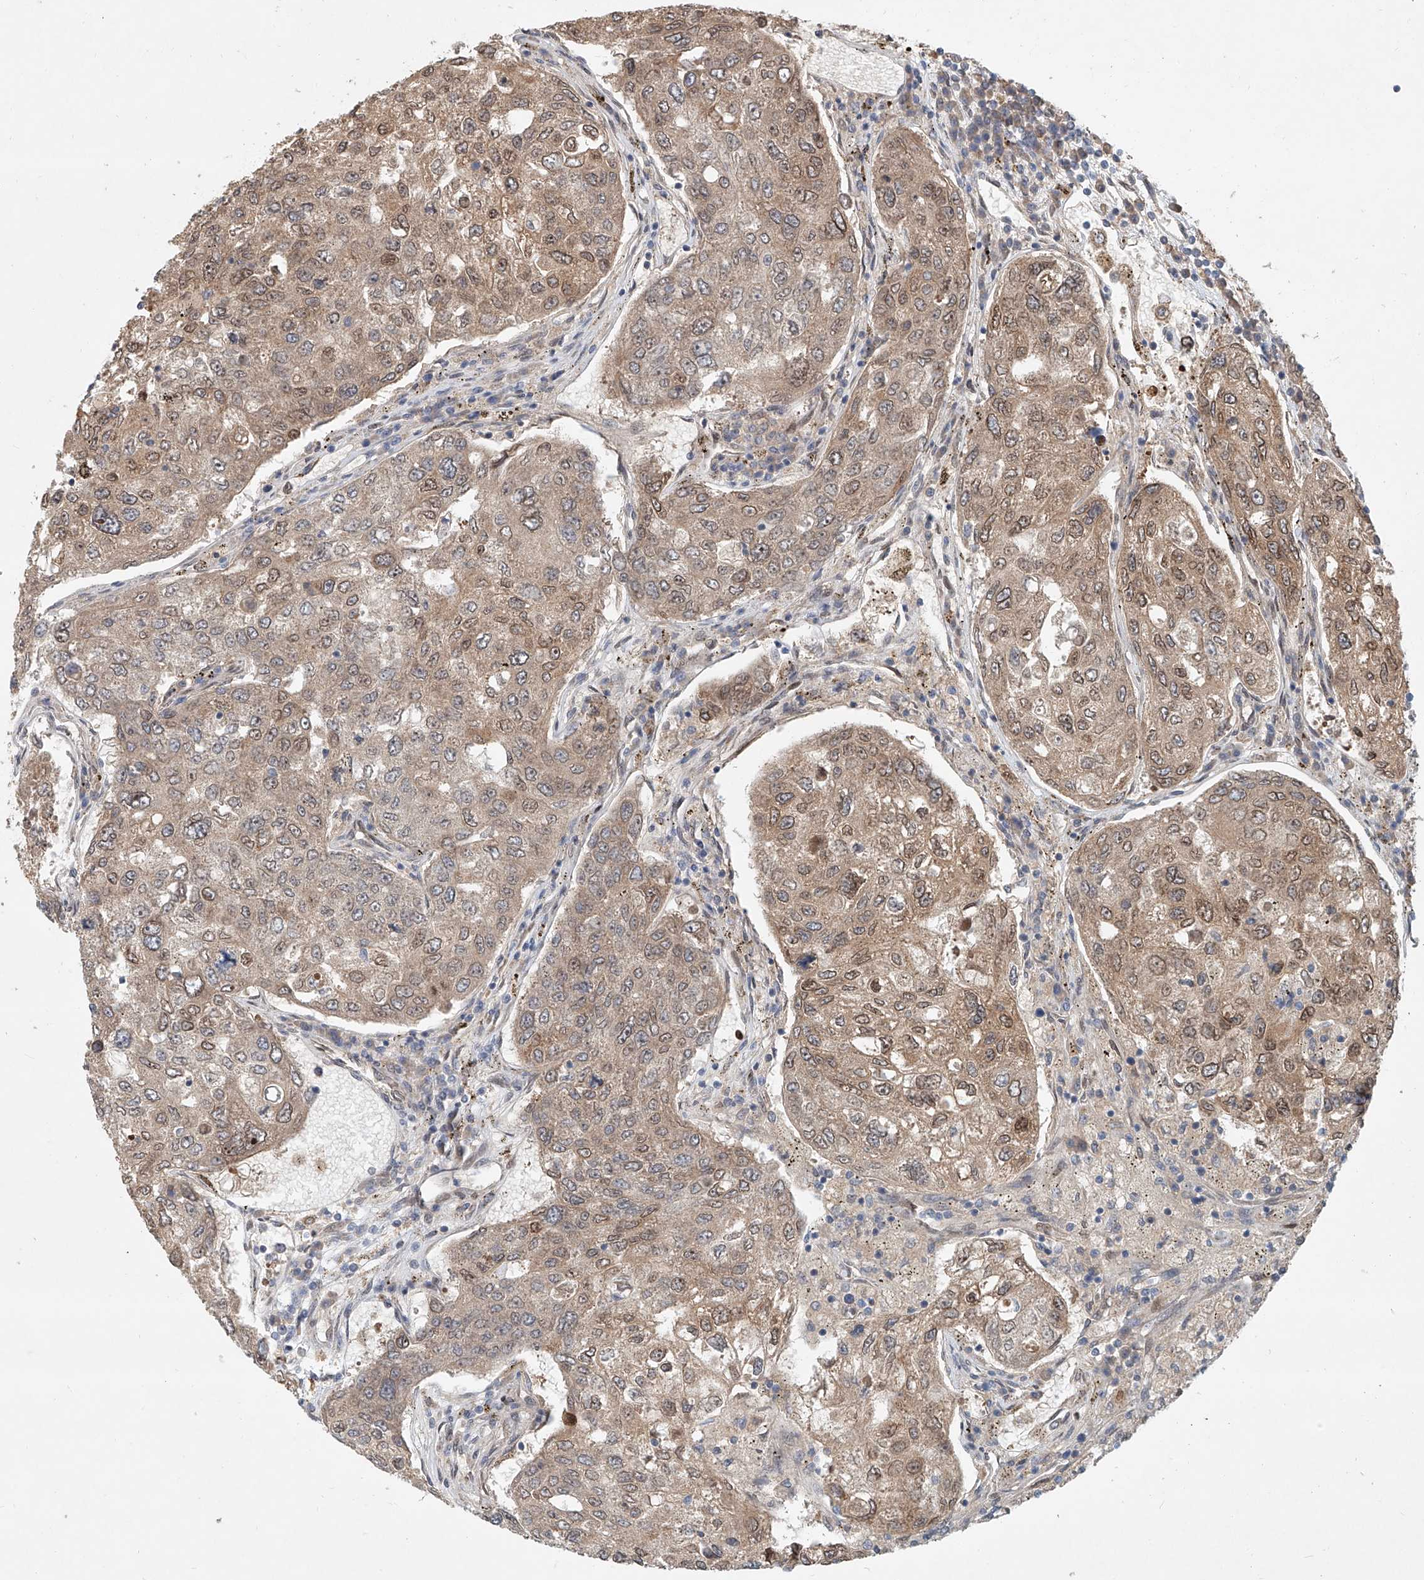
{"staining": {"intensity": "moderate", "quantity": ">75%", "location": "cytoplasmic/membranous,nuclear"}, "tissue": "urothelial cancer", "cell_type": "Tumor cells", "image_type": "cancer", "snomed": [{"axis": "morphology", "description": "Urothelial carcinoma, High grade"}, {"axis": "topography", "description": "Lymph node"}, {"axis": "topography", "description": "Urinary bladder"}], "caption": "Protein expression by immunohistochemistry (IHC) displays moderate cytoplasmic/membranous and nuclear expression in about >75% of tumor cells in urothelial carcinoma (high-grade). (Stains: DAB (3,3'-diaminobenzidine) in brown, nuclei in blue, Microscopy: brightfield microscopy at high magnification).", "gene": "SASH1", "patient": {"sex": "male", "age": 51}}